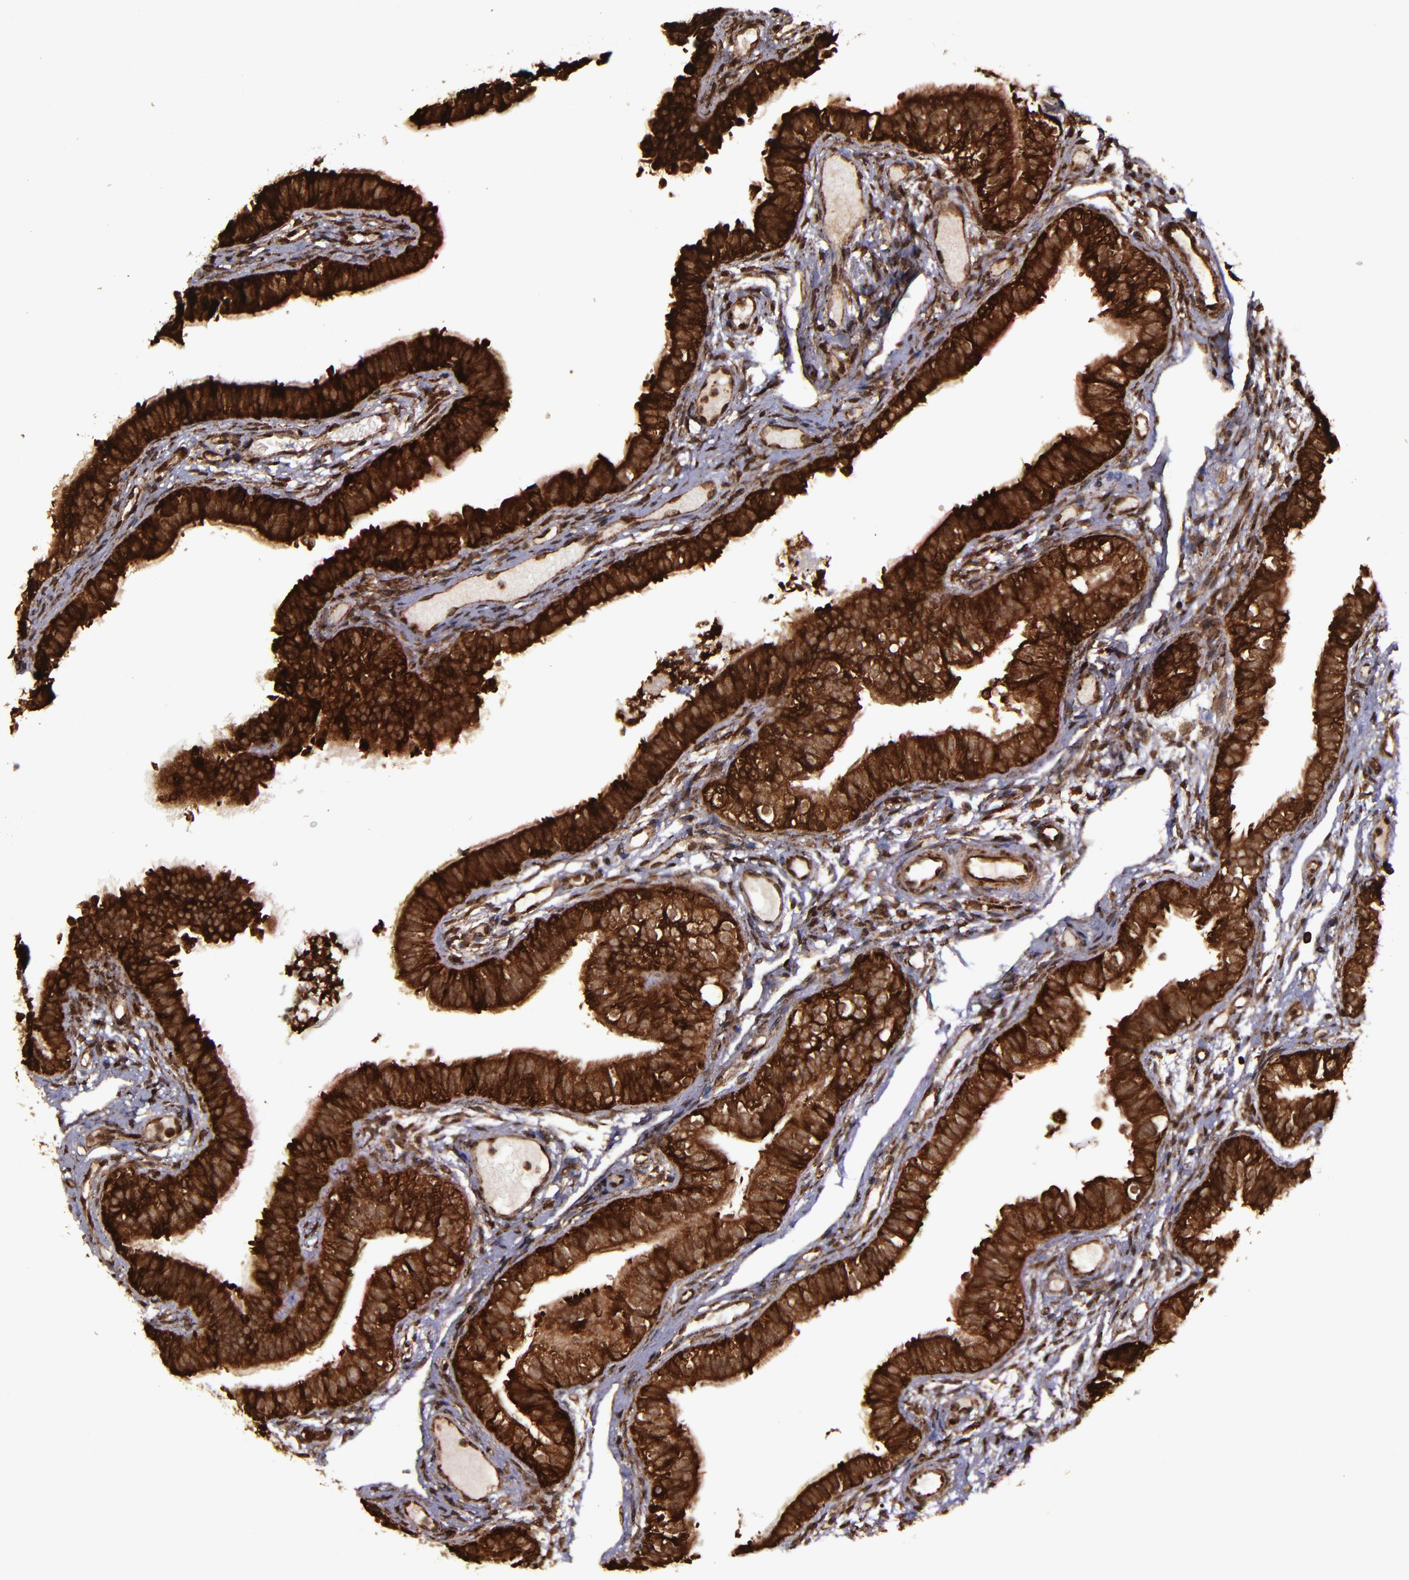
{"staining": {"intensity": "strong", "quantity": ">75%", "location": "cytoplasmic/membranous,nuclear"}, "tissue": "fallopian tube", "cell_type": "Glandular cells", "image_type": "normal", "snomed": [{"axis": "morphology", "description": "Normal tissue, NOS"}, {"axis": "morphology", "description": "Dermoid, NOS"}, {"axis": "topography", "description": "Fallopian tube"}], "caption": "Fallopian tube stained with IHC displays strong cytoplasmic/membranous,nuclear expression in approximately >75% of glandular cells. Ihc stains the protein of interest in brown and the nuclei are stained blue.", "gene": "EIF4ENIF1", "patient": {"sex": "female", "age": 33}}